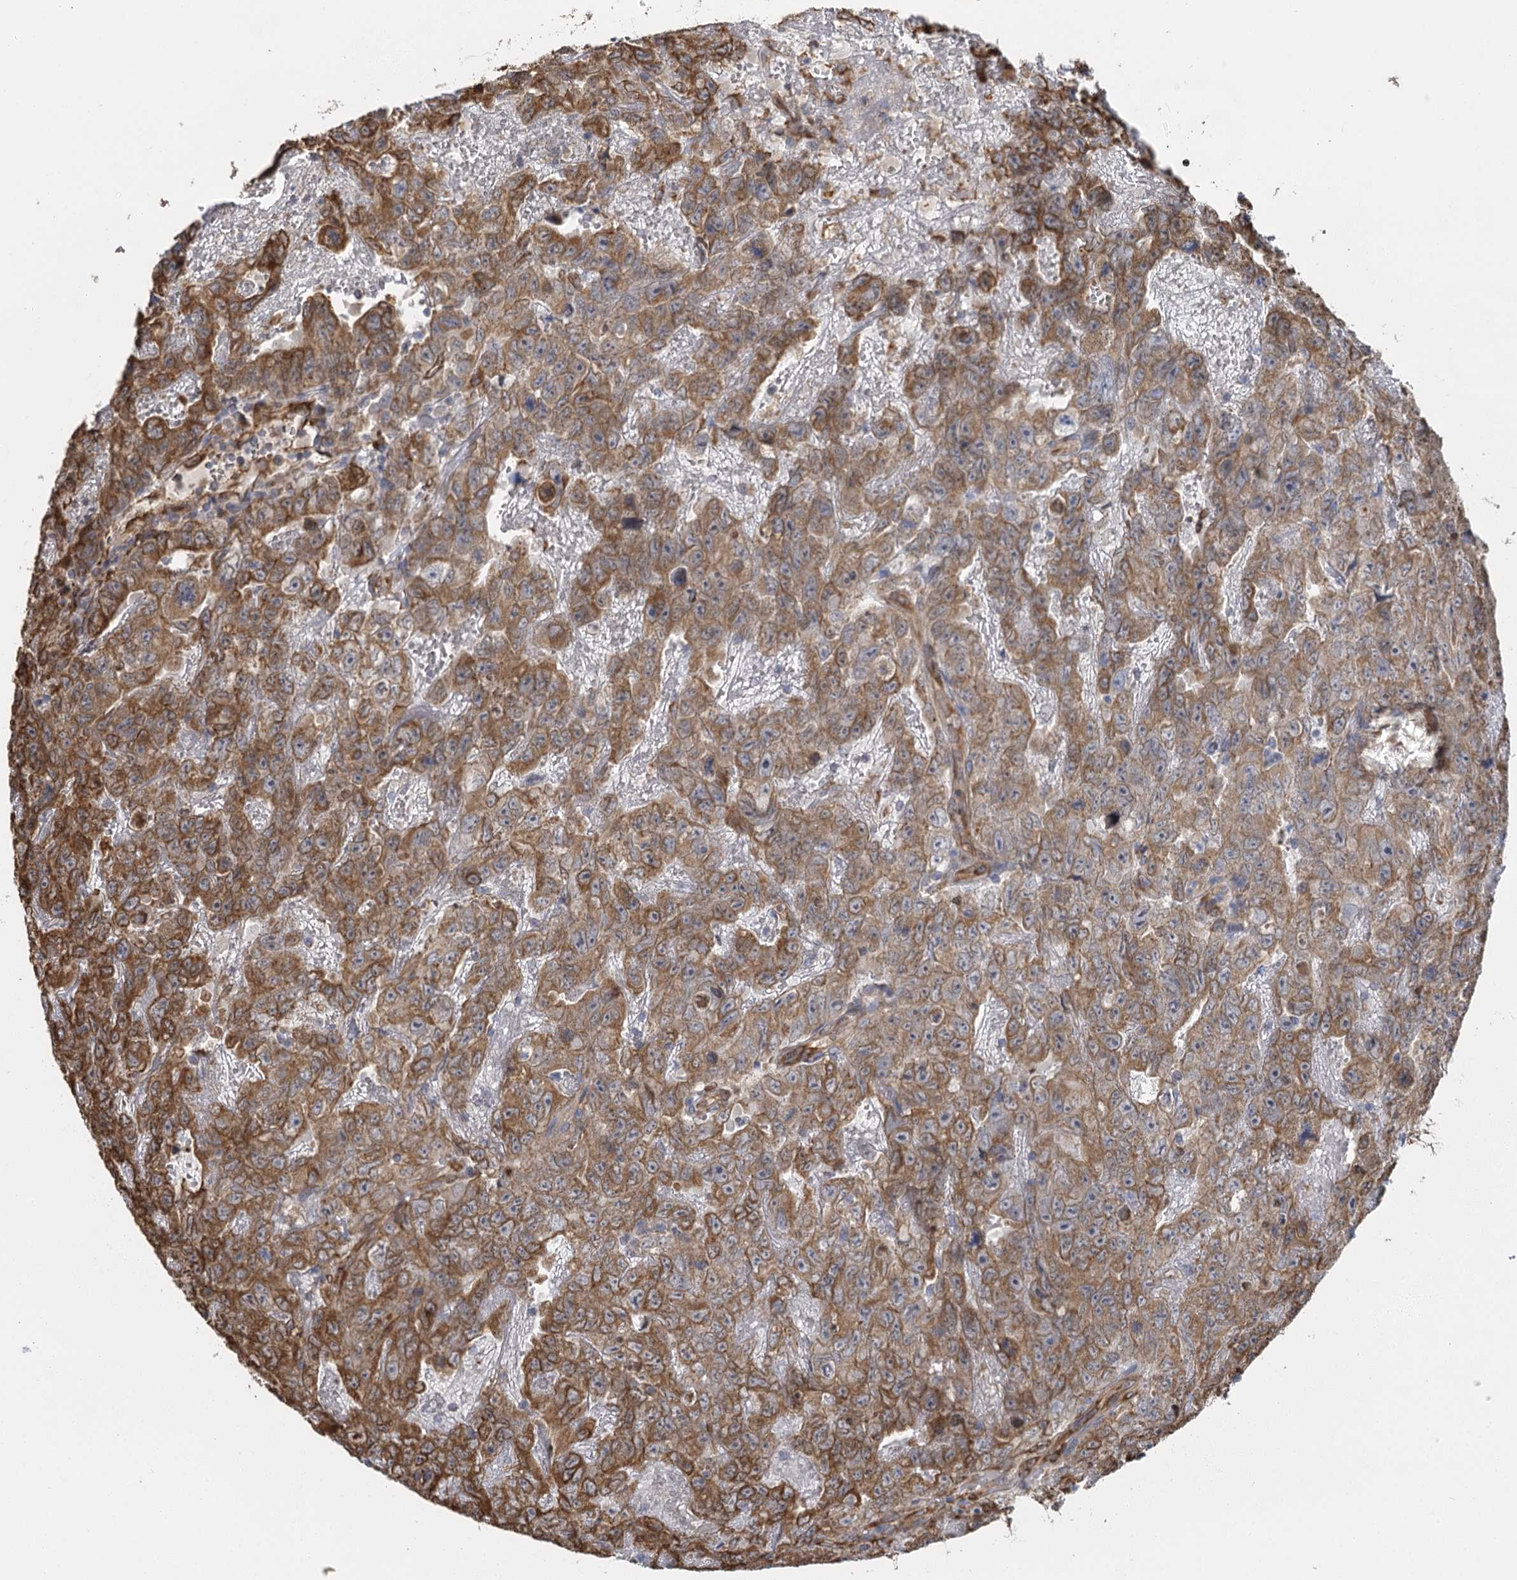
{"staining": {"intensity": "moderate", "quantity": ">75%", "location": "cytoplasmic/membranous"}, "tissue": "testis cancer", "cell_type": "Tumor cells", "image_type": "cancer", "snomed": [{"axis": "morphology", "description": "Carcinoma, Embryonal, NOS"}, {"axis": "topography", "description": "Testis"}], "caption": "Protein staining reveals moderate cytoplasmic/membranous positivity in about >75% of tumor cells in testis embryonal carcinoma.", "gene": "IL11RA", "patient": {"sex": "male", "age": 45}}